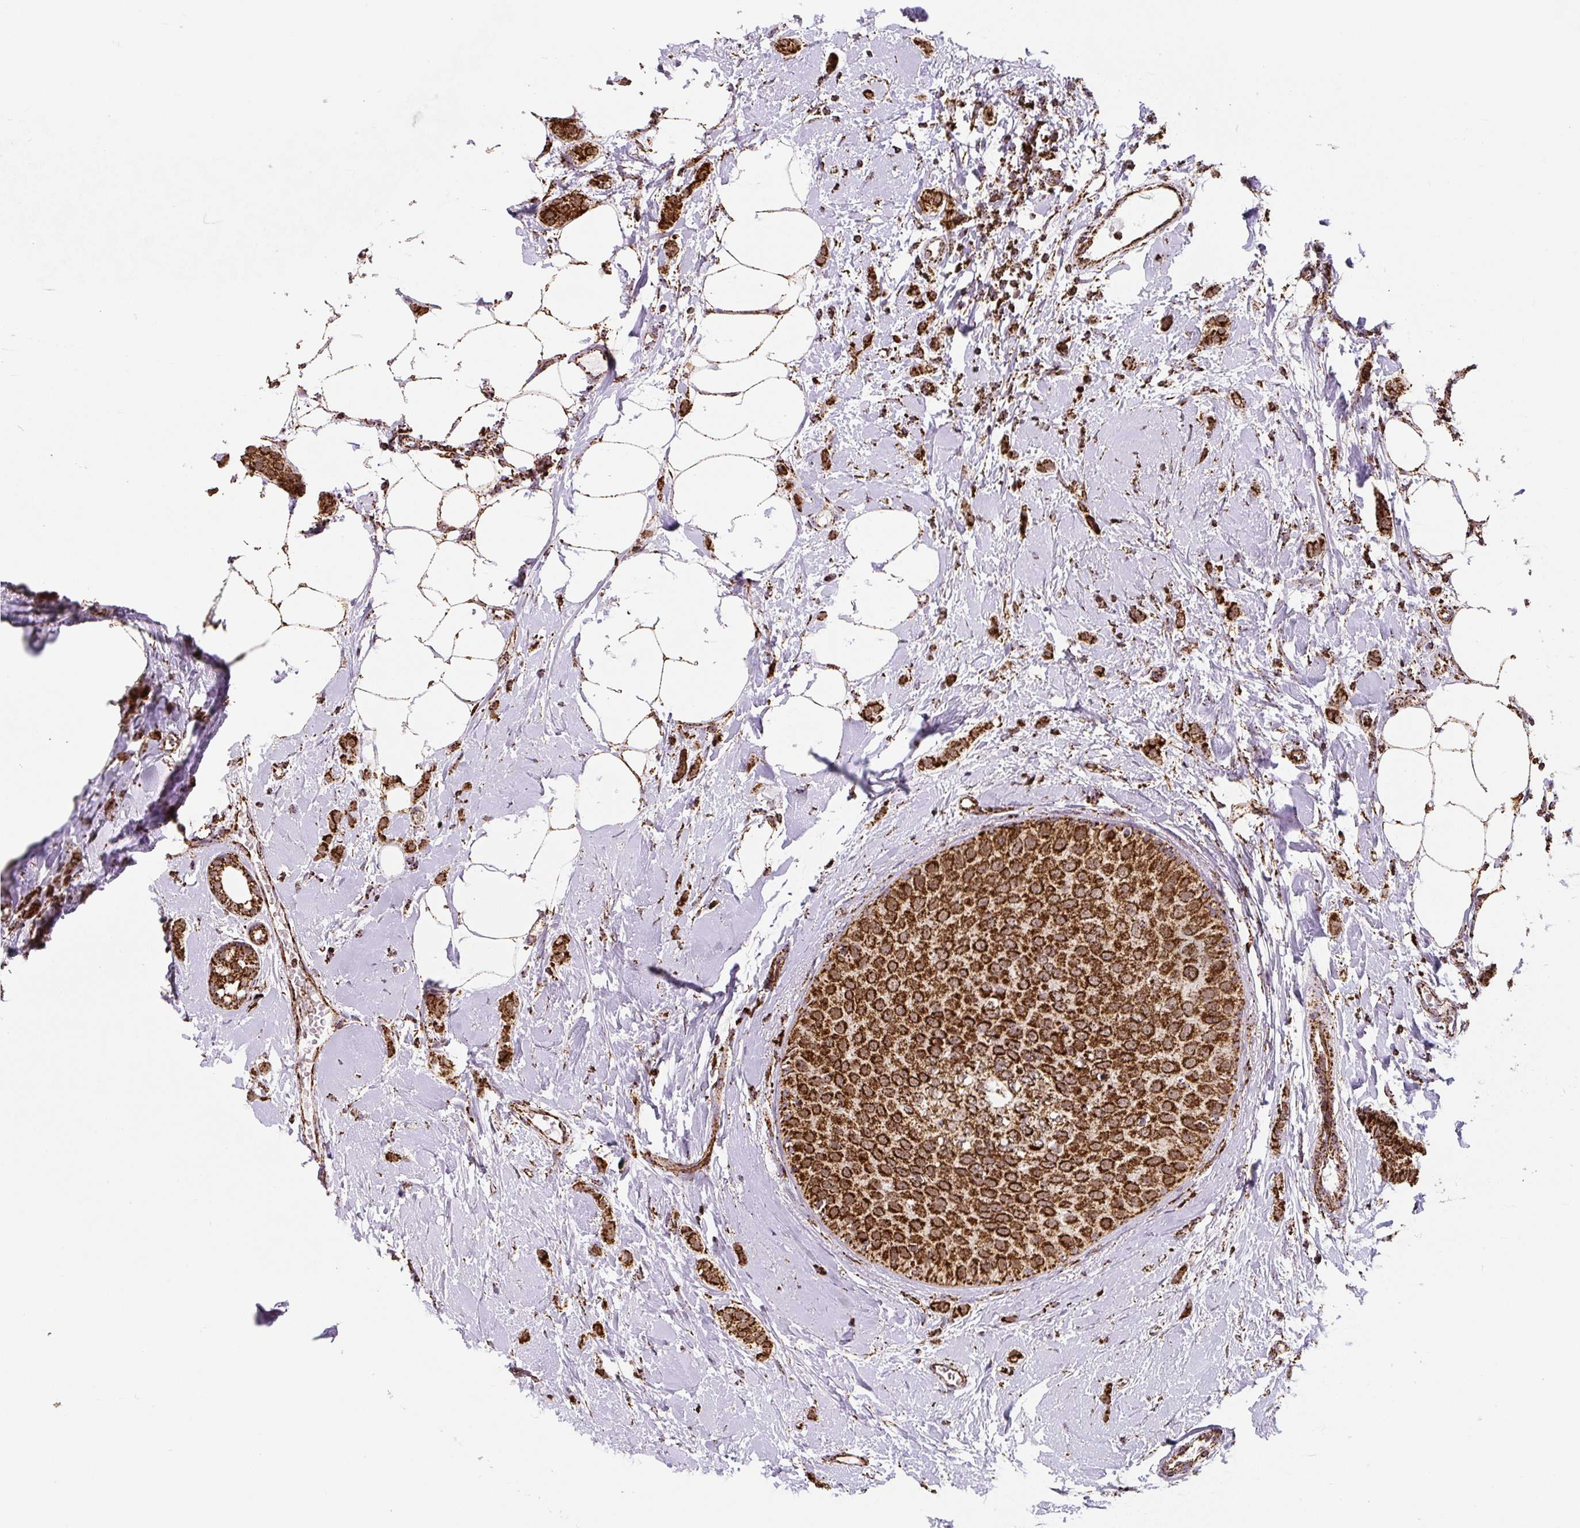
{"staining": {"intensity": "strong", "quantity": ">75%", "location": "cytoplasmic/membranous"}, "tissue": "breast cancer", "cell_type": "Tumor cells", "image_type": "cancer", "snomed": [{"axis": "morphology", "description": "Duct carcinoma"}, {"axis": "topography", "description": "Breast"}], "caption": "This is a micrograph of immunohistochemistry staining of breast infiltrating ductal carcinoma, which shows strong positivity in the cytoplasmic/membranous of tumor cells.", "gene": "ATP5F1A", "patient": {"sex": "female", "age": 72}}